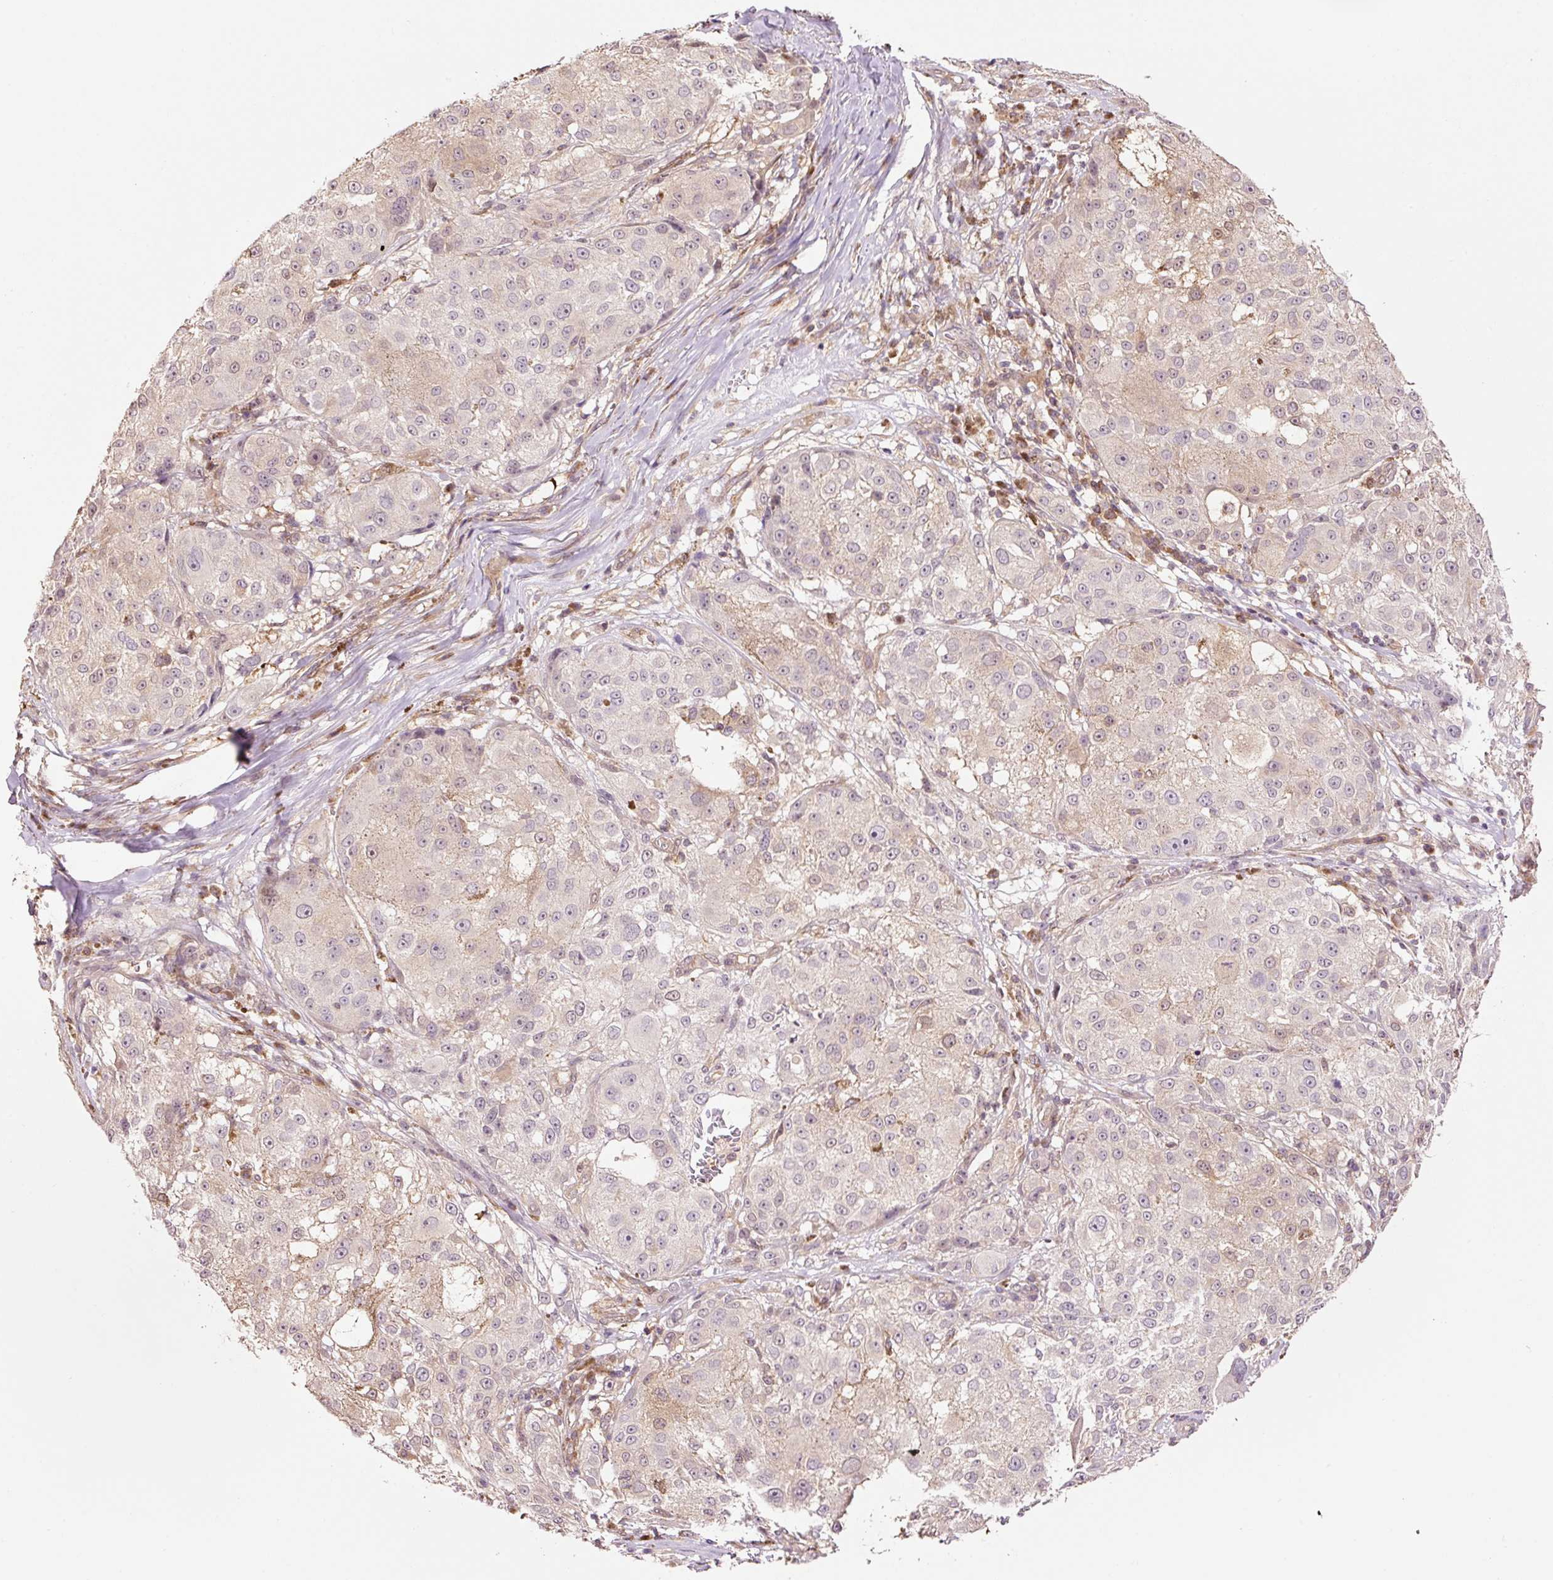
{"staining": {"intensity": "negative", "quantity": "none", "location": "none"}, "tissue": "melanoma", "cell_type": "Tumor cells", "image_type": "cancer", "snomed": [{"axis": "morphology", "description": "Necrosis, NOS"}, {"axis": "morphology", "description": "Malignant melanoma, NOS"}, {"axis": "topography", "description": "Skin"}], "caption": "This is an IHC micrograph of human melanoma. There is no staining in tumor cells.", "gene": "FBXL14", "patient": {"sex": "female", "age": 87}}